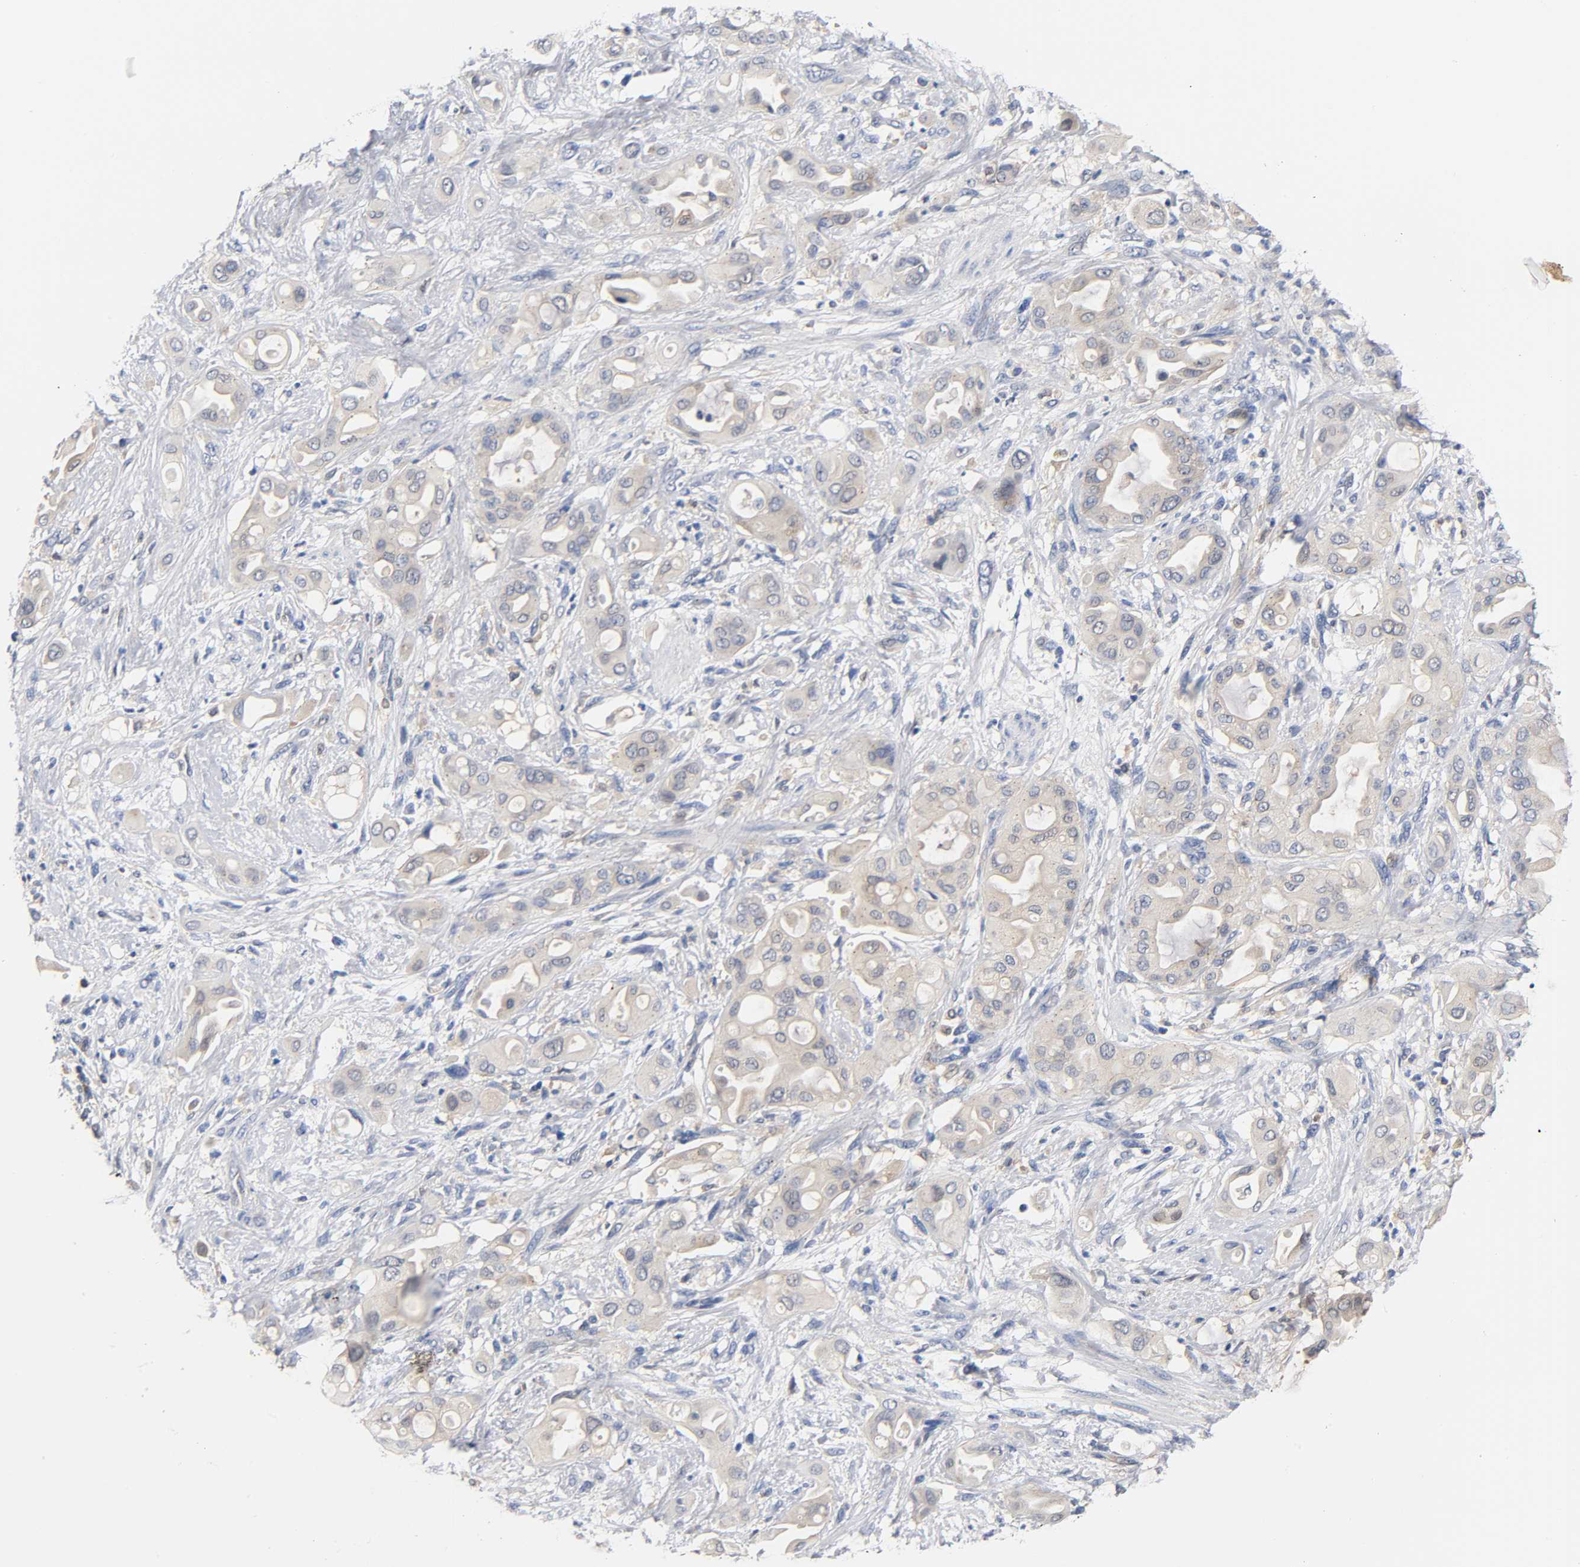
{"staining": {"intensity": "weak", "quantity": ">75%", "location": "cytoplasmic/membranous"}, "tissue": "pancreatic cancer", "cell_type": "Tumor cells", "image_type": "cancer", "snomed": [{"axis": "morphology", "description": "Adenocarcinoma, NOS"}, {"axis": "morphology", "description": "Adenocarcinoma, metastatic, NOS"}, {"axis": "topography", "description": "Lymph node"}, {"axis": "topography", "description": "Pancreas"}, {"axis": "topography", "description": "Duodenum"}], "caption": "Protein staining by immunohistochemistry (IHC) reveals weak cytoplasmic/membranous staining in approximately >75% of tumor cells in pancreatic adenocarcinoma.", "gene": "FYN", "patient": {"sex": "female", "age": 64}}